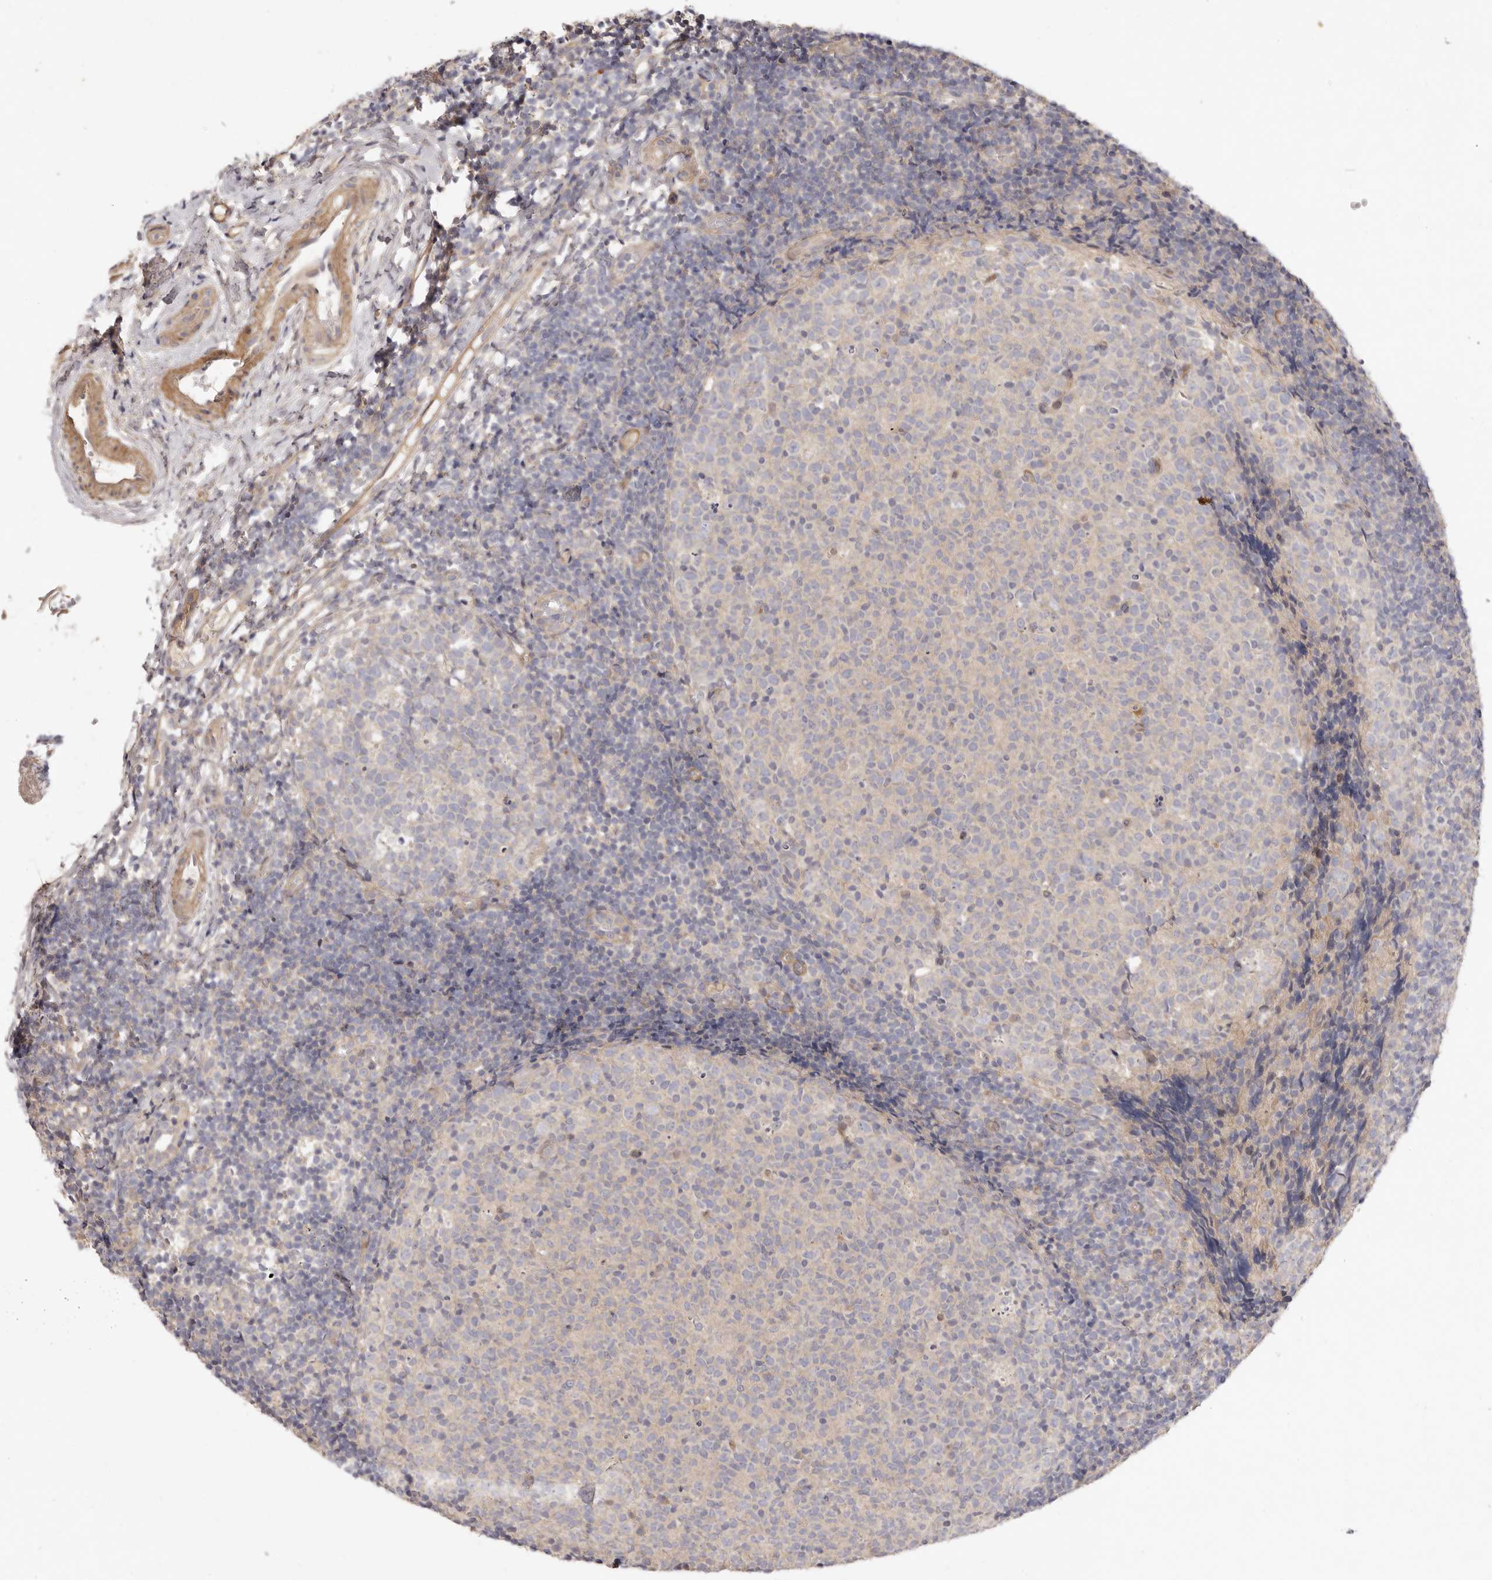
{"staining": {"intensity": "negative", "quantity": "none", "location": "none"}, "tissue": "tonsil", "cell_type": "Germinal center cells", "image_type": "normal", "snomed": [{"axis": "morphology", "description": "Normal tissue, NOS"}, {"axis": "topography", "description": "Tonsil"}], "caption": "This is an IHC histopathology image of benign human tonsil. There is no expression in germinal center cells.", "gene": "ADAMTS9", "patient": {"sex": "female", "age": 19}}